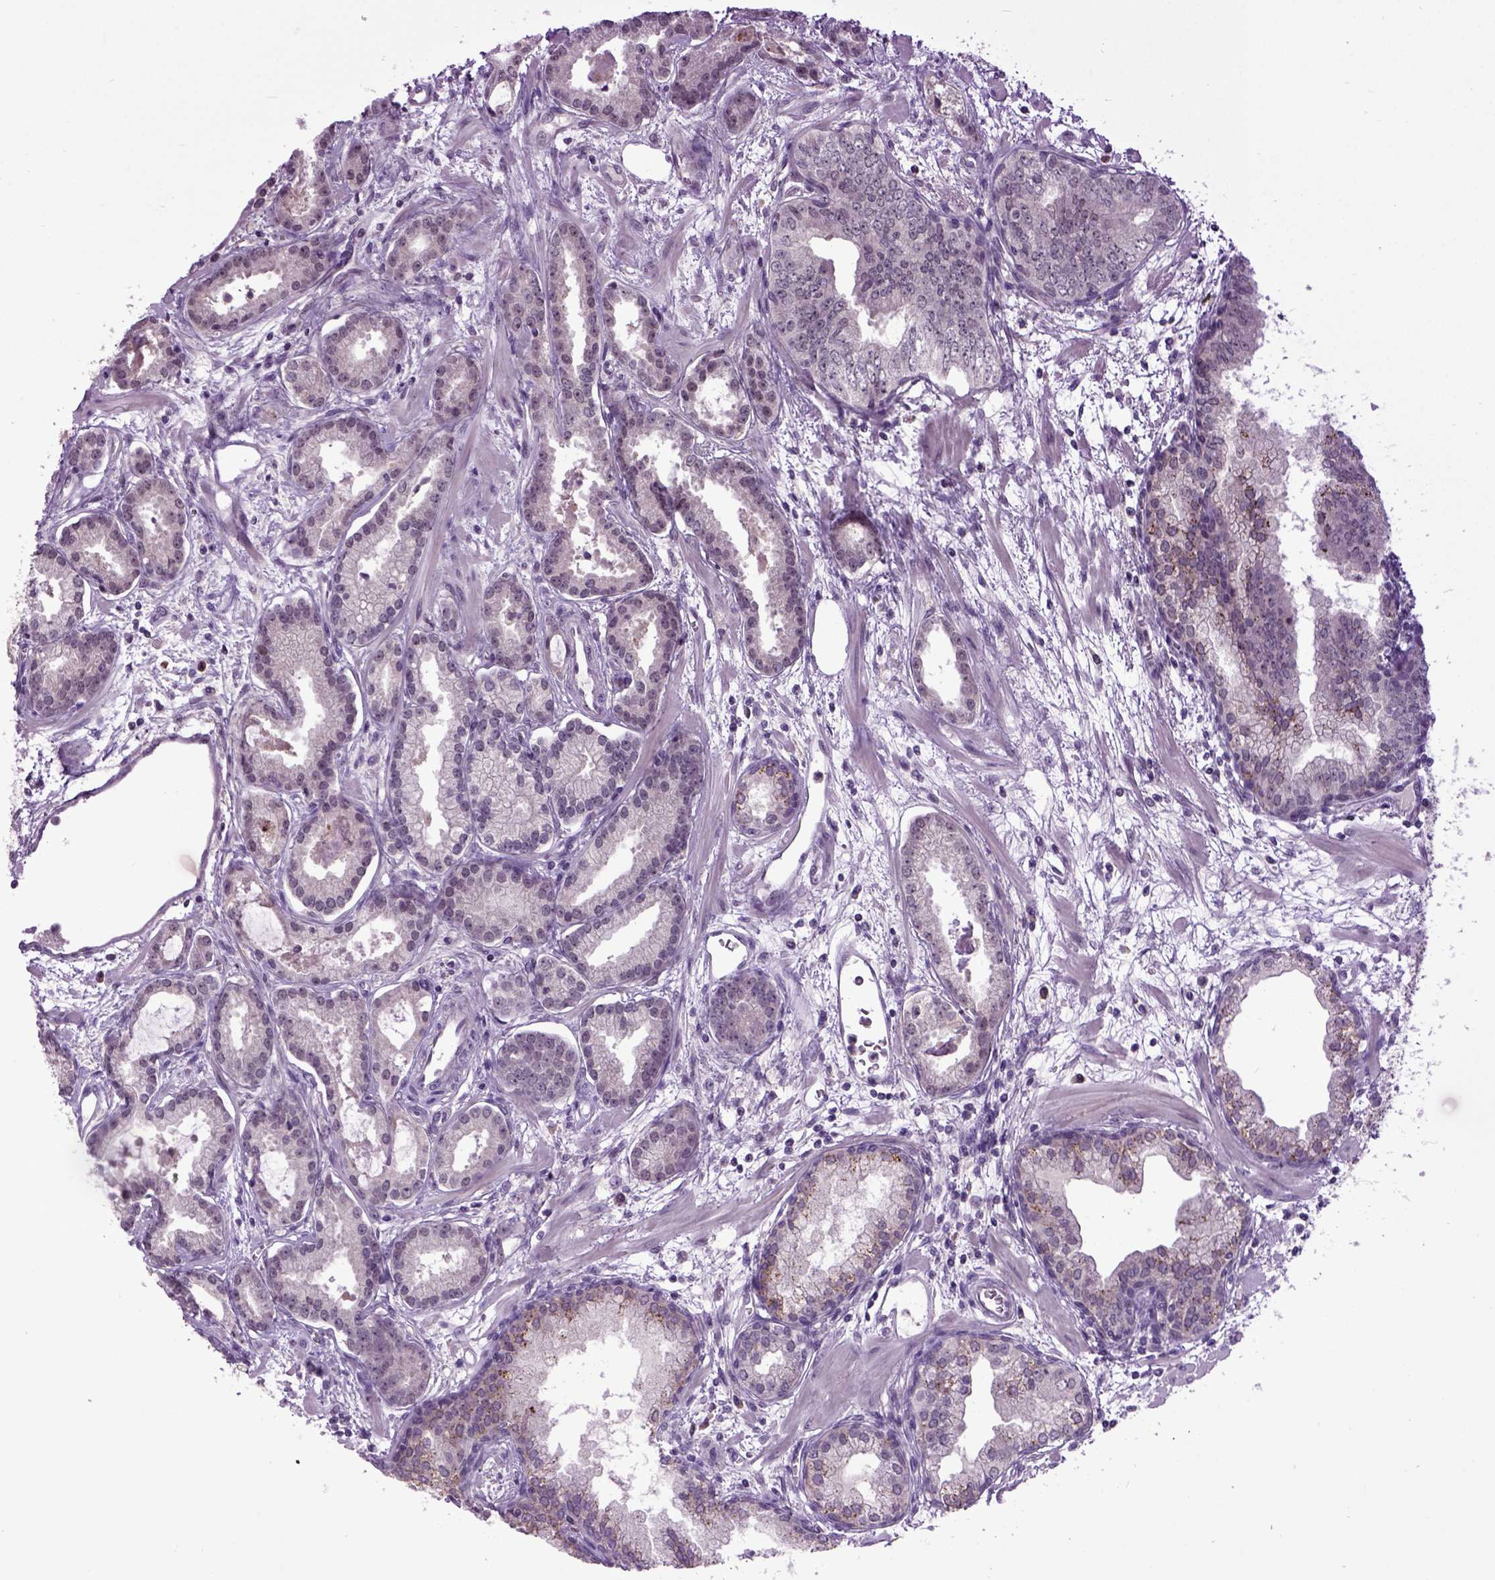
{"staining": {"intensity": "negative", "quantity": "none", "location": "none"}, "tissue": "prostate cancer", "cell_type": "Tumor cells", "image_type": "cancer", "snomed": [{"axis": "morphology", "description": "Adenocarcinoma, Low grade"}, {"axis": "topography", "description": "Prostate"}], "caption": "Immunohistochemistry of prostate low-grade adenocarcinoma displays no expression in tumor cells.", "gene": "RAB43", "patient": {"sex": "male", "age": 68}}